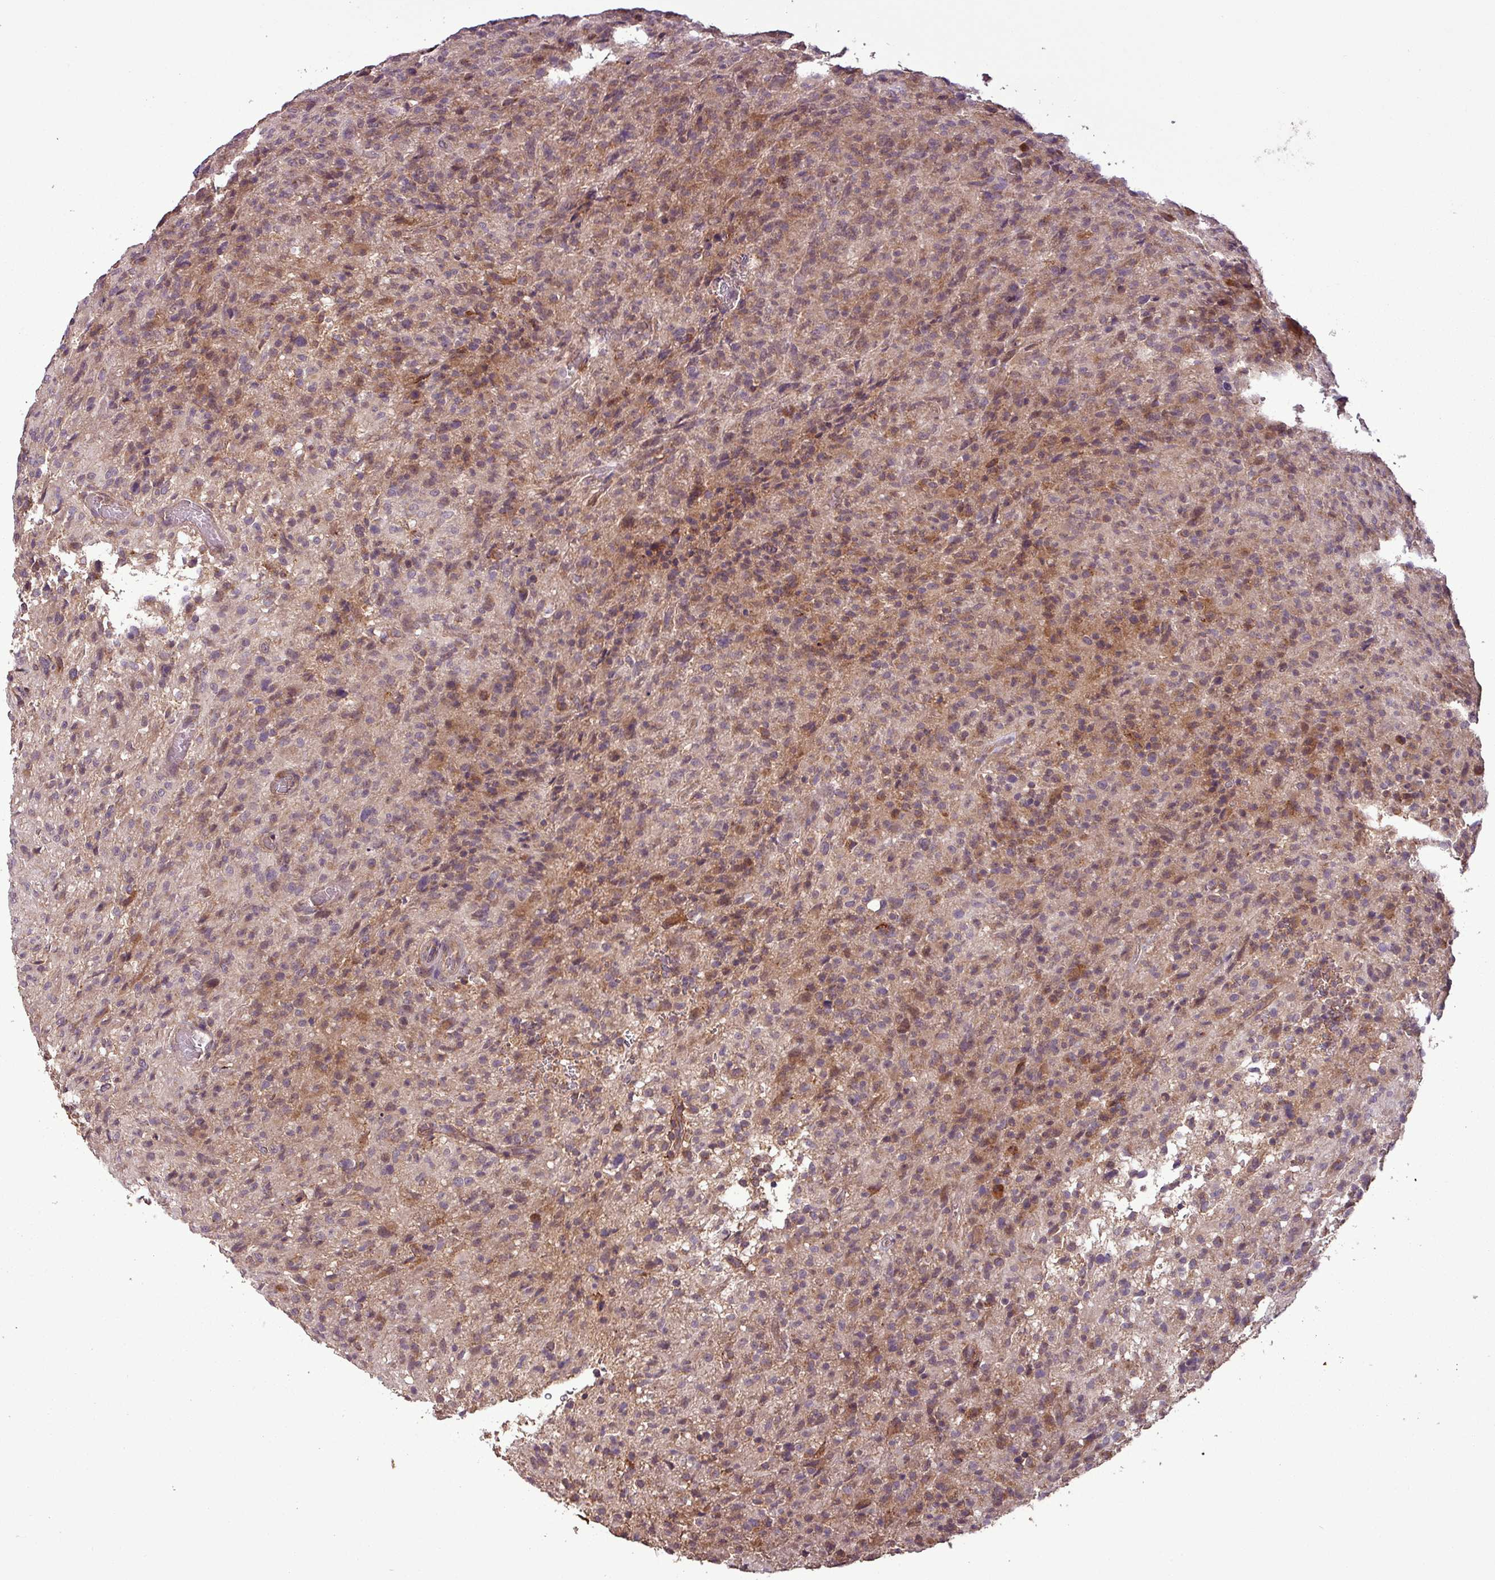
{"staining": {"intensity": "moderate", "quantity": "25%-75%", "location": "cytoplasmic/membranous,nuclear"}, "tissue": "glioma", "cell_type": "Tumor cells", "image_type": "cancer", "snomed": [{"axis": "morphology", "description": "Glioma, malignant, High grade"}, {"axis": "topography", "description": "Brain"}], "caption": "Immunohistochemical staining of high-grade glioma (malignant) displays medium levels of moderate cytoplasmic/membranous and nuclear protein staining in approximately 25%-75% of tumor cells.", "gene": "NT5C3A", "patient": {"sex": "female", "age": 57}}